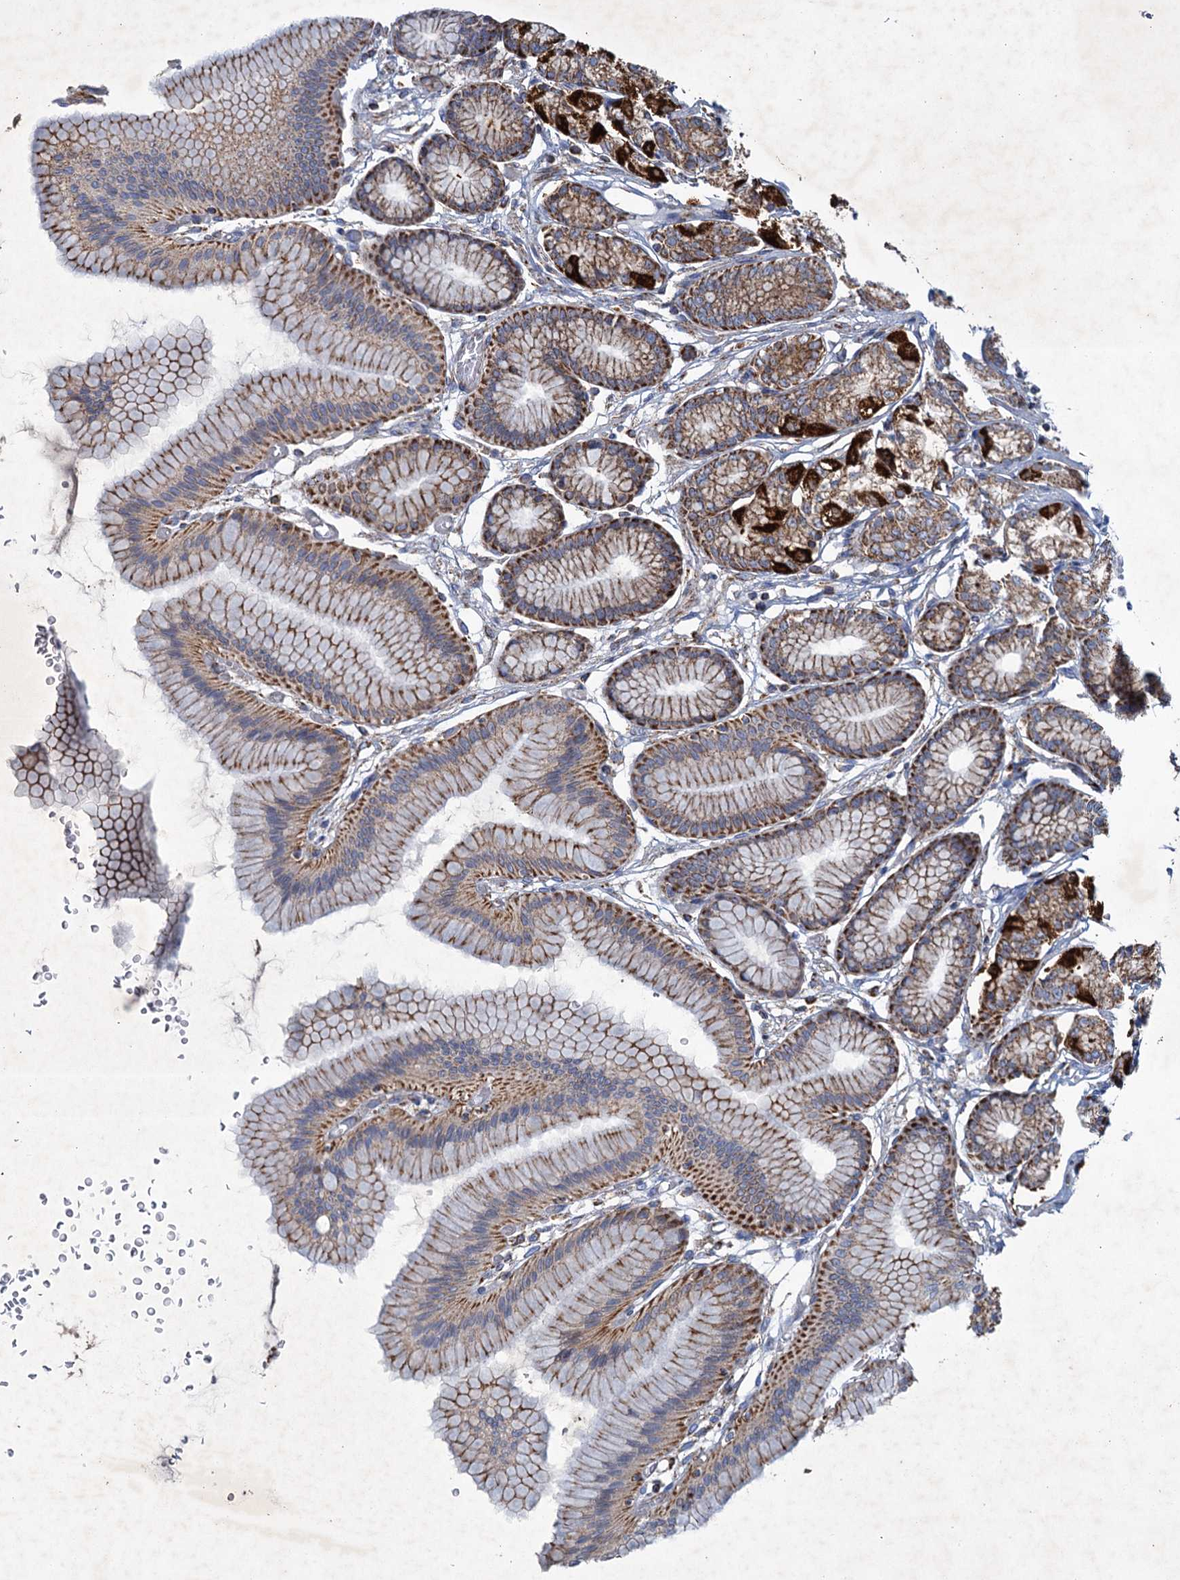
{"staining": {"intensity": "strong", "quantity": ">75%", "location": "cytoplasmic/membranous"}, "tissue": "stomach", "cell_type": "Glandular cells", "image_type": "normal", "snomed": [{"axis": "morphology", "description": "Normal tissue, NOS"}, {"axis": "morphology", "description": "Adenocarcinoma, NOS"}, {"axis": "morphology", "description": "Adenocarcinoma, High grade"}, {"axis": "topography", "description": "Stomach, upper"}, {"axis": "topography", "description": "Stomach"}], "caption": "Strong cytoplasmic/membranous staining for a protein is identified in approximately >75% of glandular cells of benign stomach using immunohistochemistry (IHC).", "gene": "GTPBP3", "patient": {"sex": "female", "age": 65}}